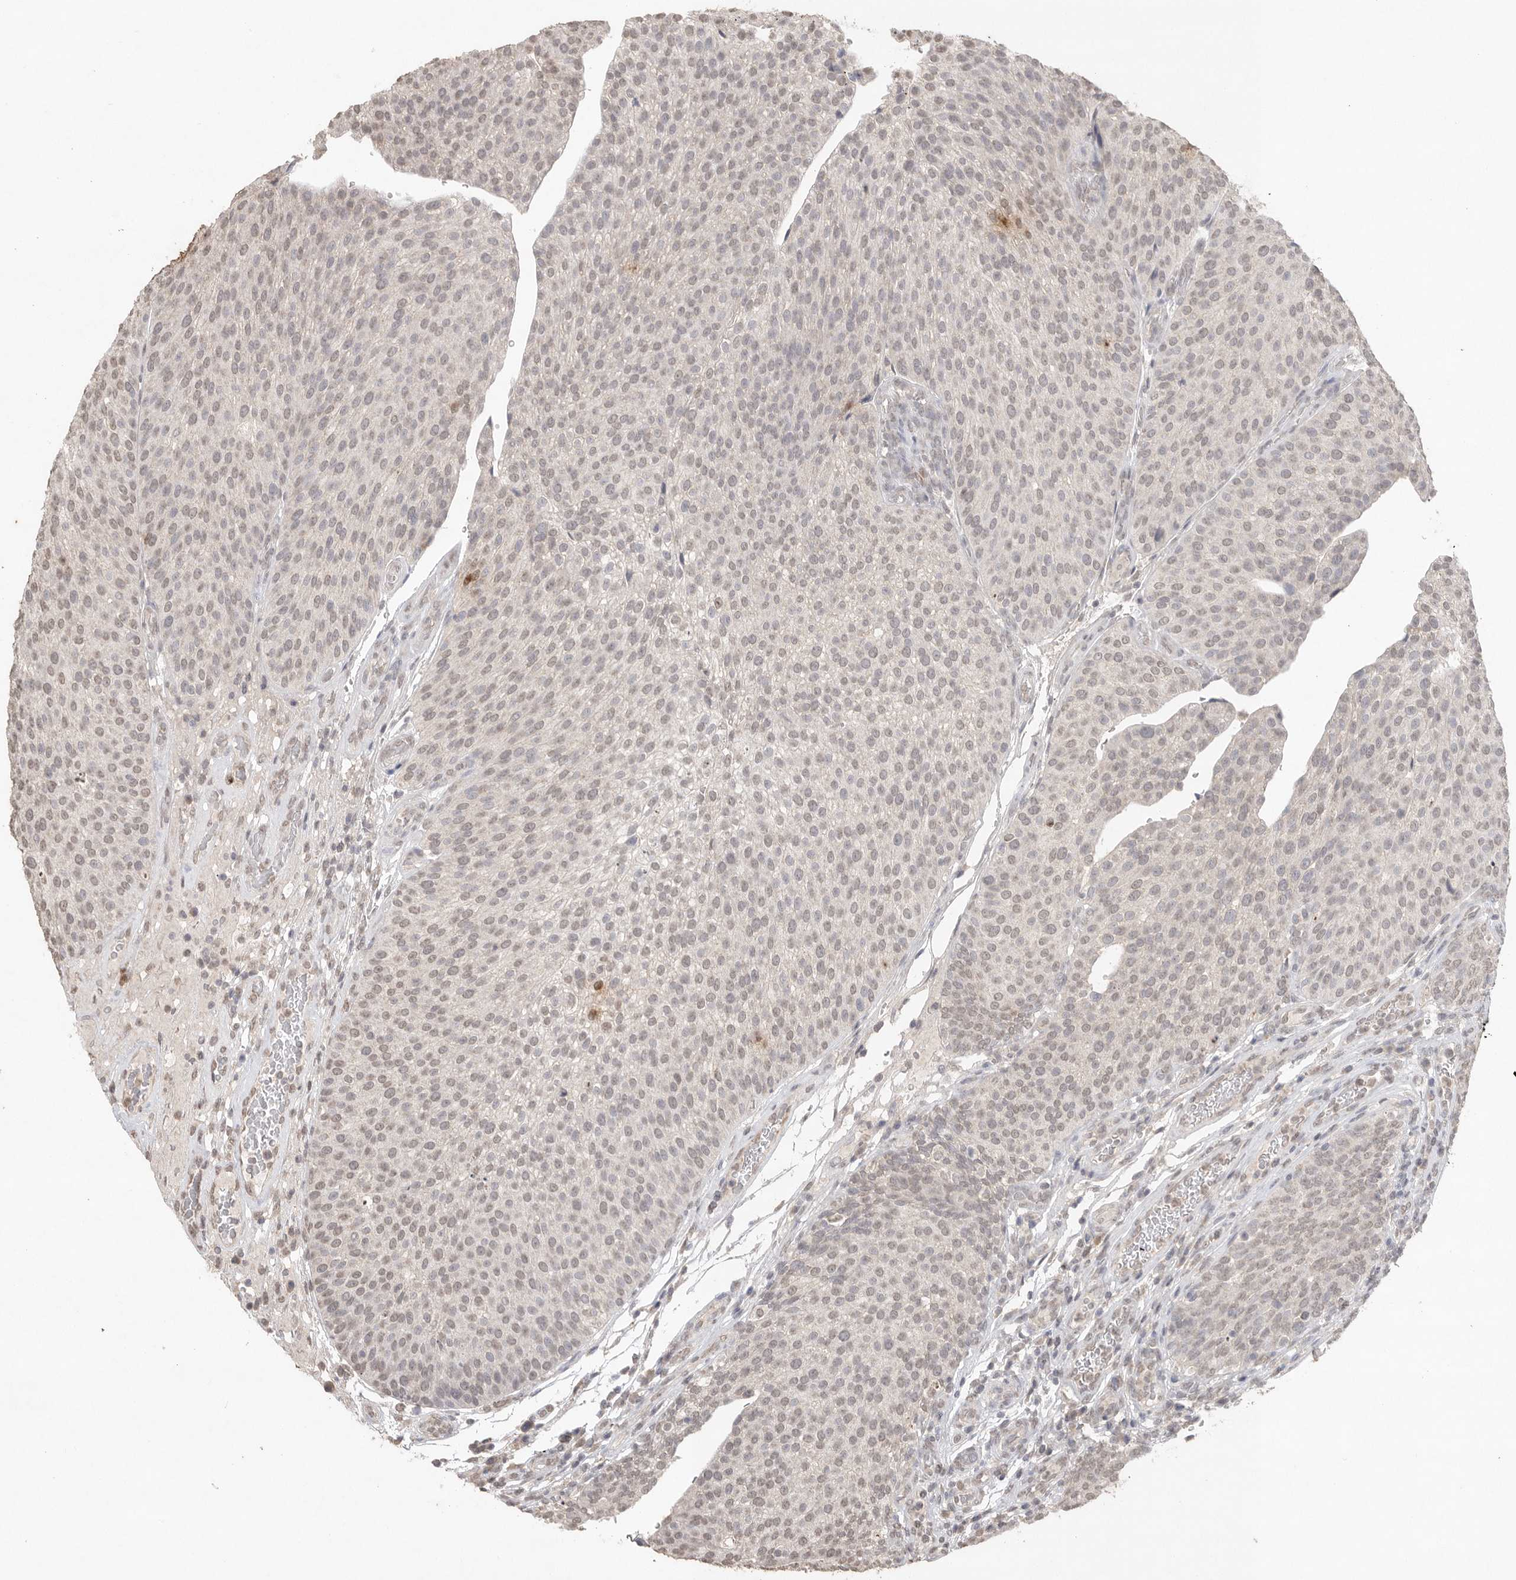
{"staining": {"intensity": "weak", "quantity": ">75%", "location": "nuclear"}, "tissue": "urothelial cancer", "cell_type": "Tumor cells", "image_type": "cancer", "snomed": [{"axis": "morphology", "description": "Normal tissue, NOS"}, {"axis": "morphology", "description": "Urothelial carcinoma, Low grade"}, {"axis": "topography", "description": "Smooth muscle"}, {"axis": "topography", "description": "Urinary bladder"}], "caption": "There is low levels of weak nuclear positivity in tumor cells of urothelial cancer, as demonstrated by immunohistochemical staining (brown color).", "gene": "KLK5", "patient": {"sex": "male", "age": 60}}